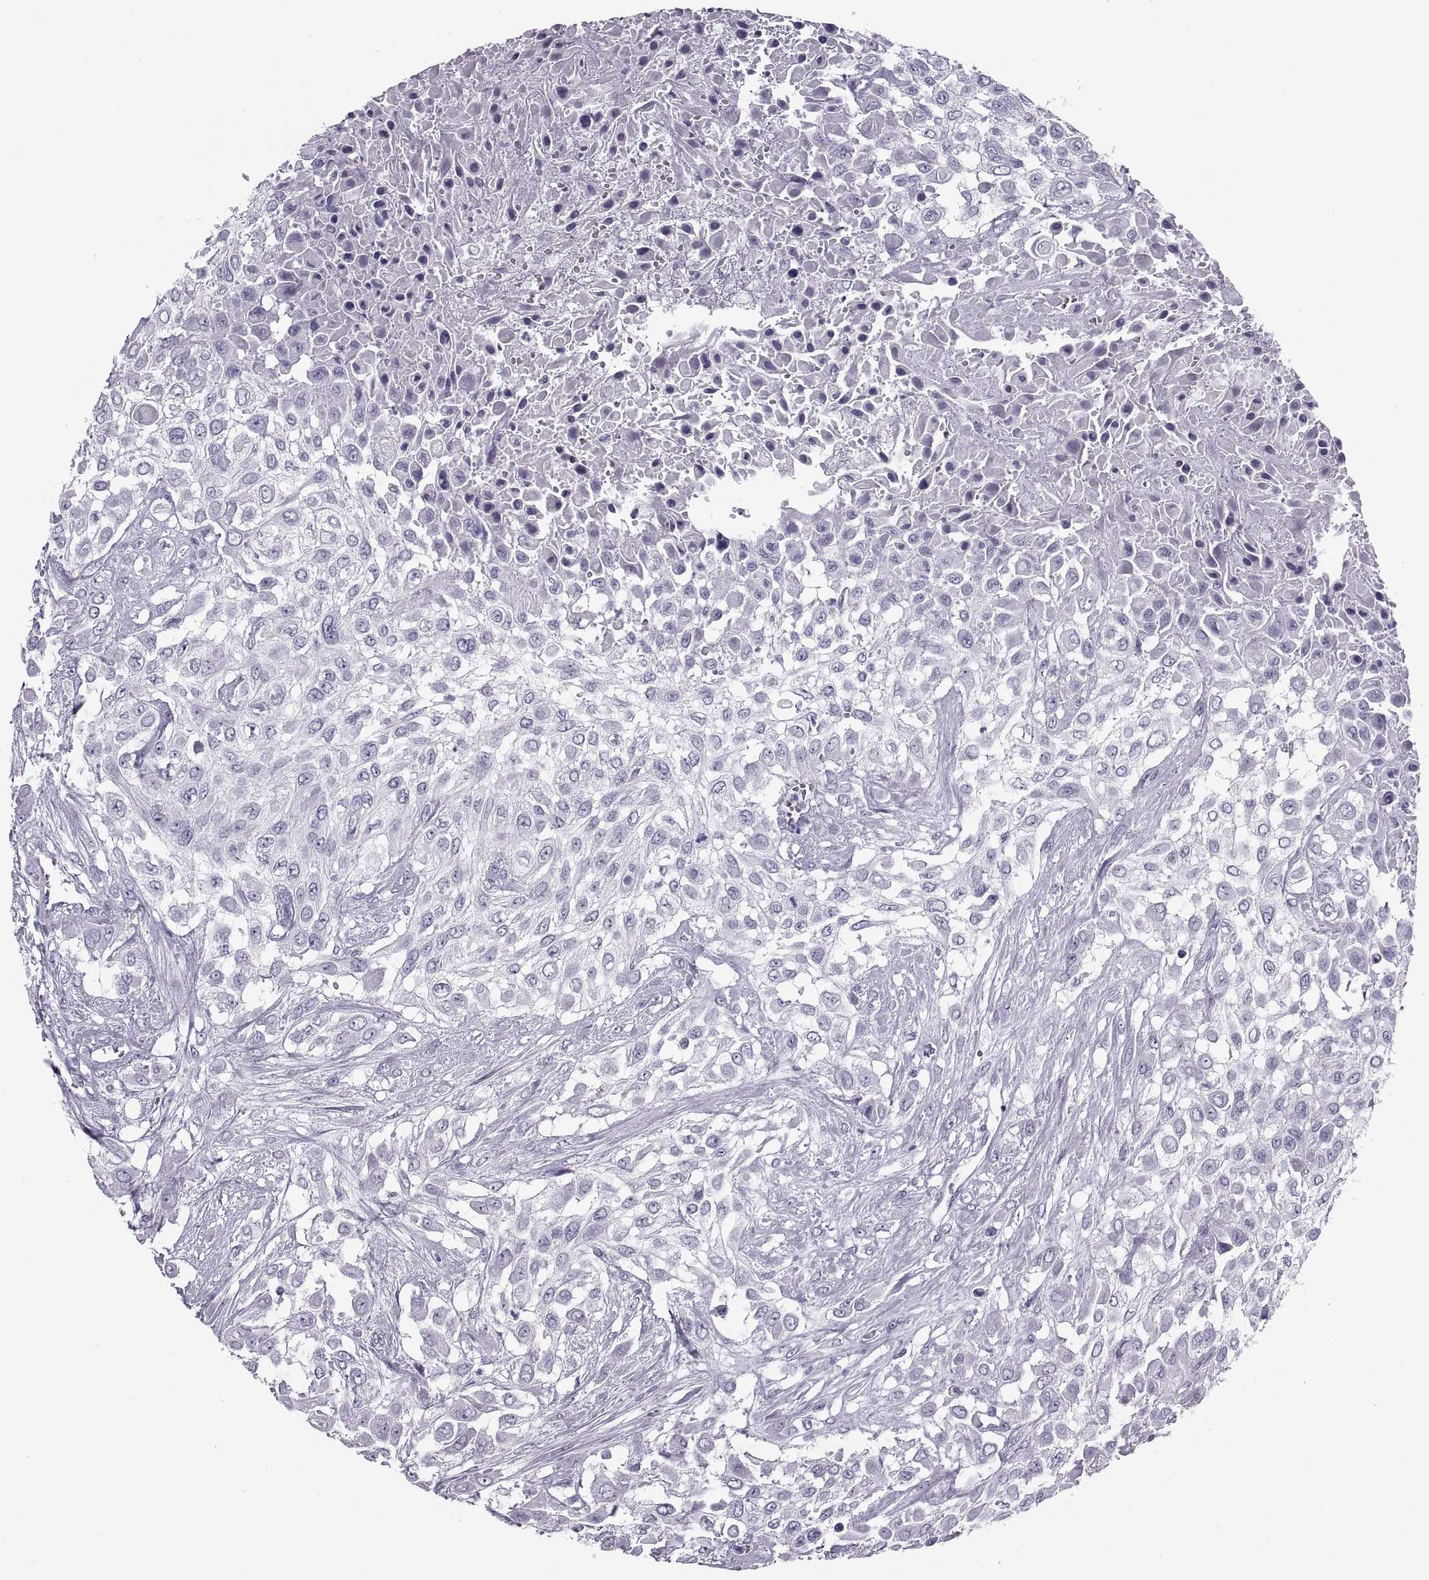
{"staining": {"intensity": "negative", "quantity": "none", "location": "none"}, "tissue": "urothelial cancer", "cell_type": "Tumor cells", "image_type": "cancer", "snomed": [{"axis": "morphology", "description": "Urothelial carcinoma, High grade"}, {"axis": "topography", "description": "Urinary bladder"}], "caption": "IHC of human high-grade urothelial carcinoma shows no staining in tumor cells.", "gene": "RLBP1", "patient": {"sex": "male", "age": 57}}